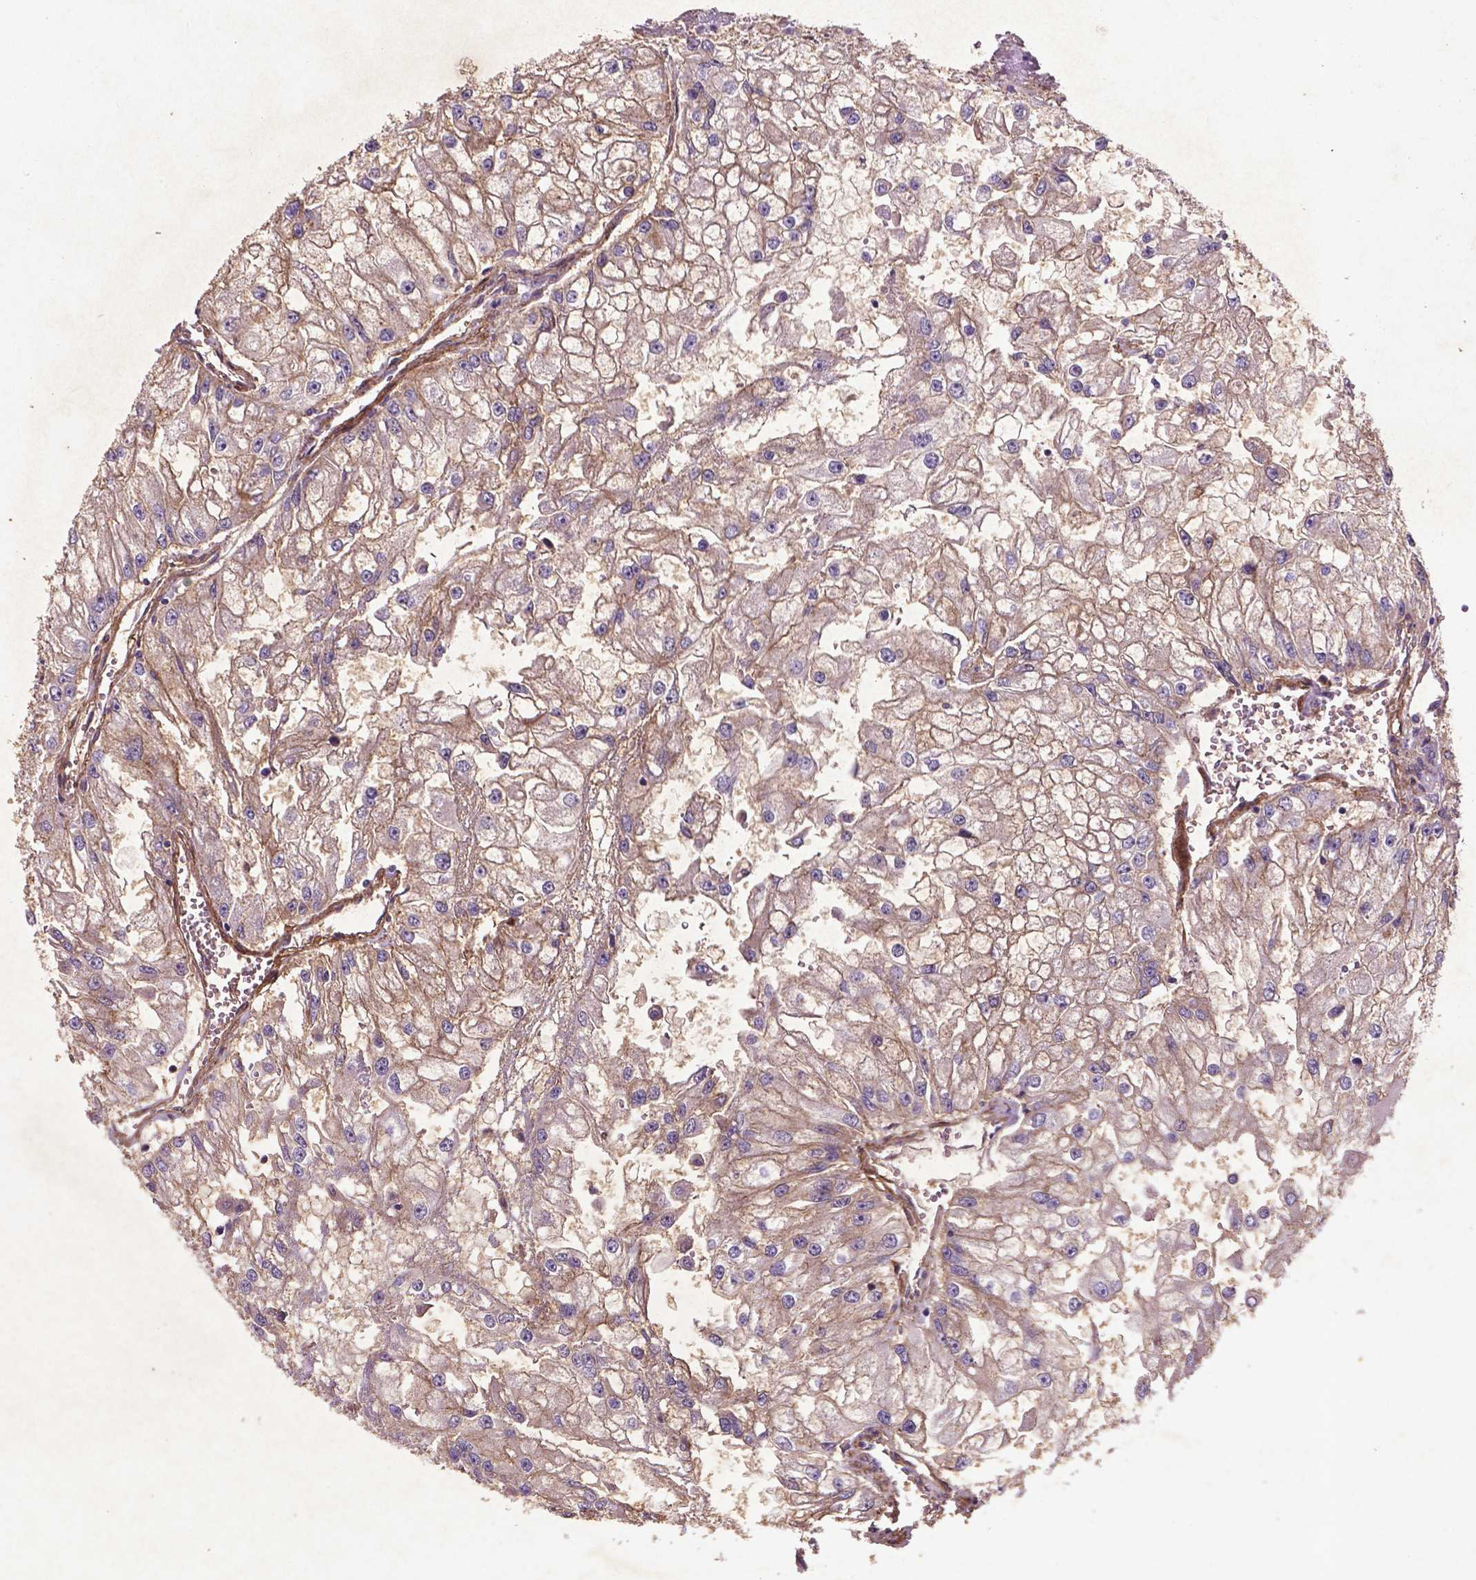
{"staining": {"intensity": "weak", "quantity": "25%-75%", "location": "cytoplasmic/membranous"}, "tissue": "renal cancer", "cell_type": "Tumor cells", "image_type": "cancer", "snomed": [{"axis": "morphology", "description": "Adenocarcinoma, NOS"}, {"axis": "topography", "description": "Kidney"}], "caption": "Renal cancer stained for a protein displays weak cytoplasmic/membranous positivity in tumor cells. Immunohistochemistry stains the protein in brown and the nuclei are stained blue.", "gene": "RRAS", "patient": {"sex": "male", "age": 59}}